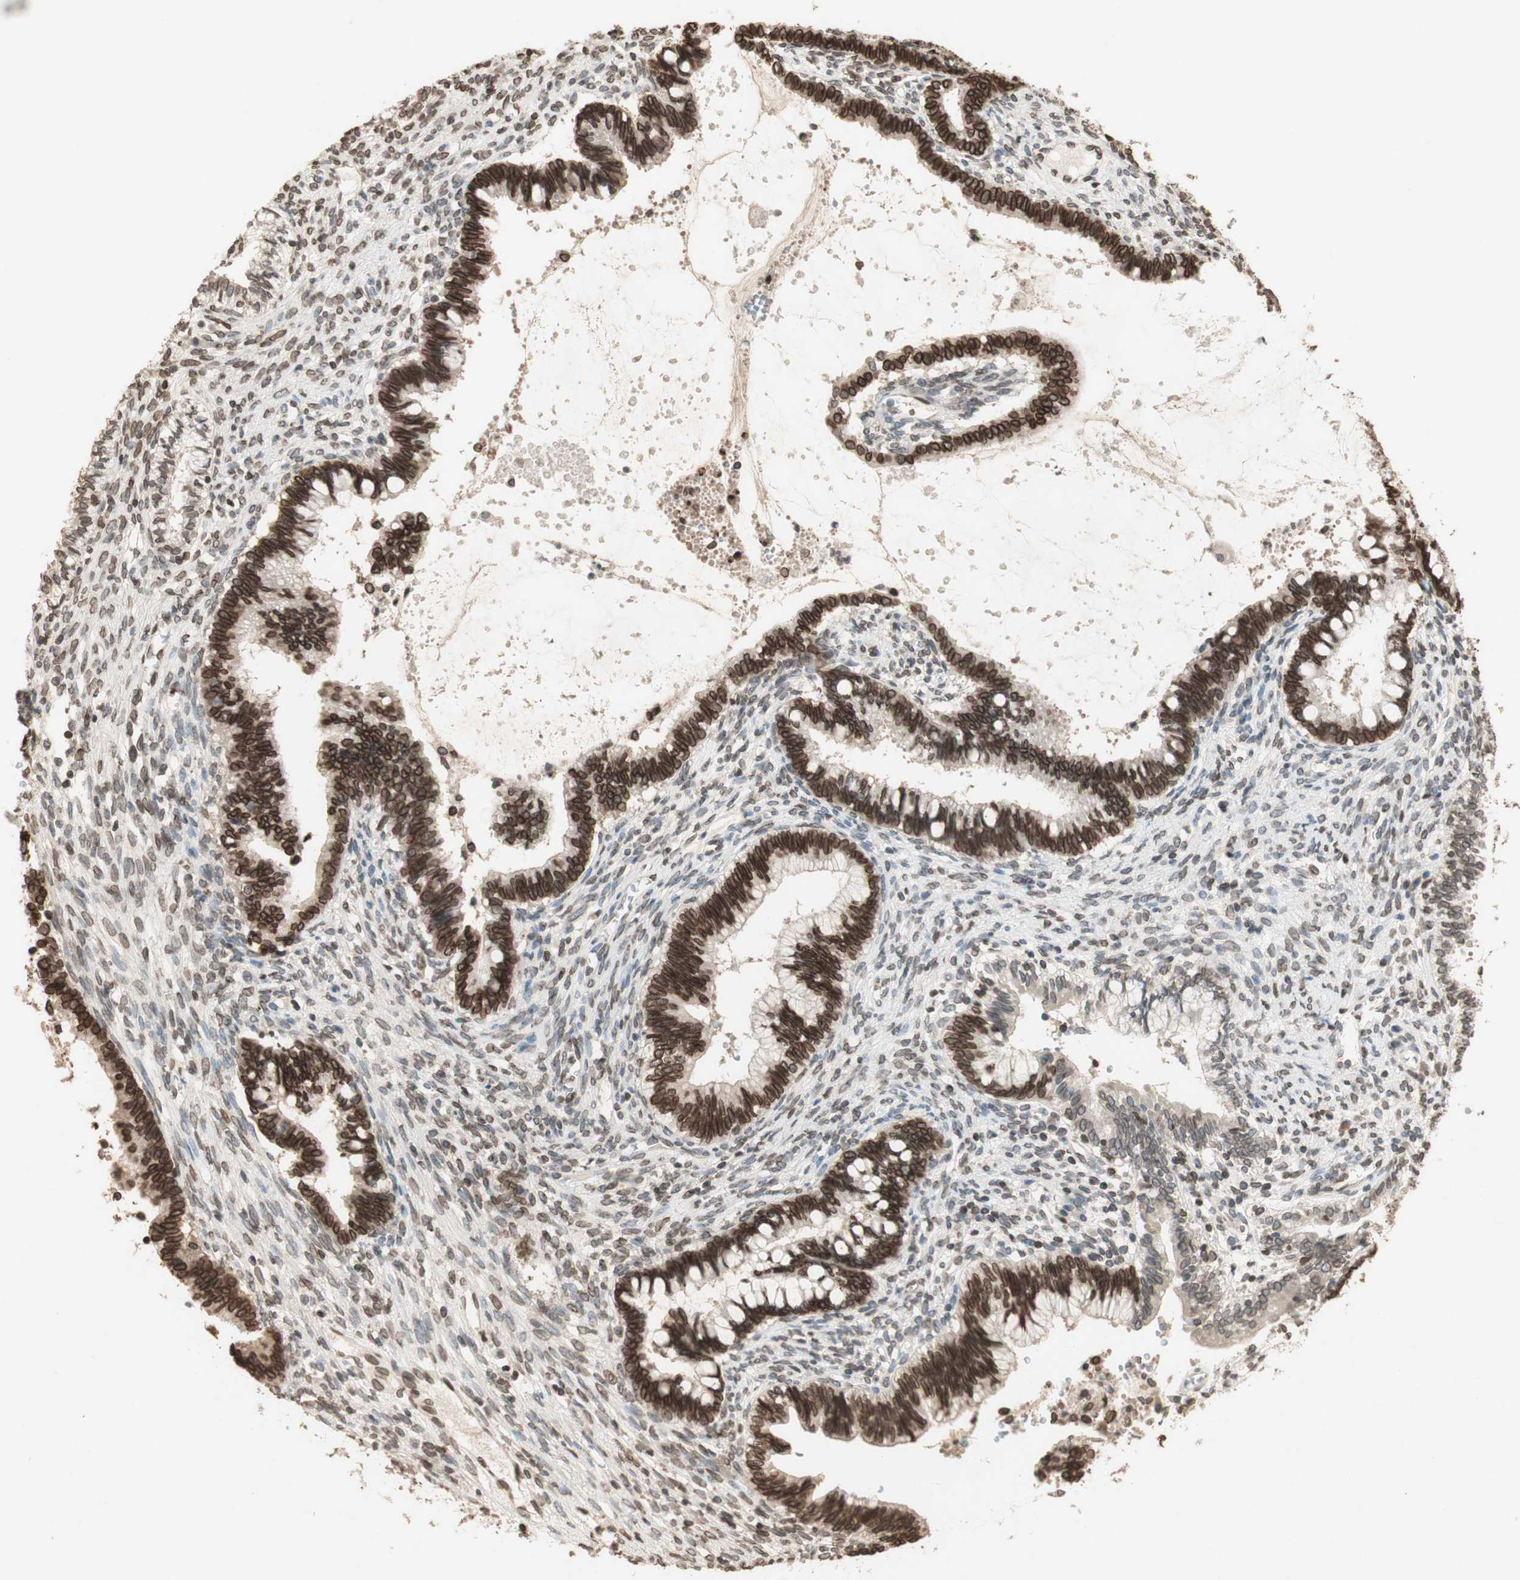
{"staining": {"intensity": "strong", "quantity": ">75%", "location": "cytoplasmic/membranous,nuclear"}, "tissue": "cervical cancer", "cell_type": "Tumor cells", "image_type": "cancer", "snomed": [{"axis": "morphology", "description": "Adenocarcinoma, NOS"}, {"axis": "topography", "description": "Cervix"}], "caption": "The histopathology image demonstrates immunohistochemical staining of cervical cancer (adenocarcinoma). There is strong cytoplasmic/membranous and nuclear positivity is identified in approximately >75% of tumor cells. The protein is shown in brown color, while the nuclei are stained blue.", "gene": "TMPO", "patient": {"sex": "female", "age": 44}}